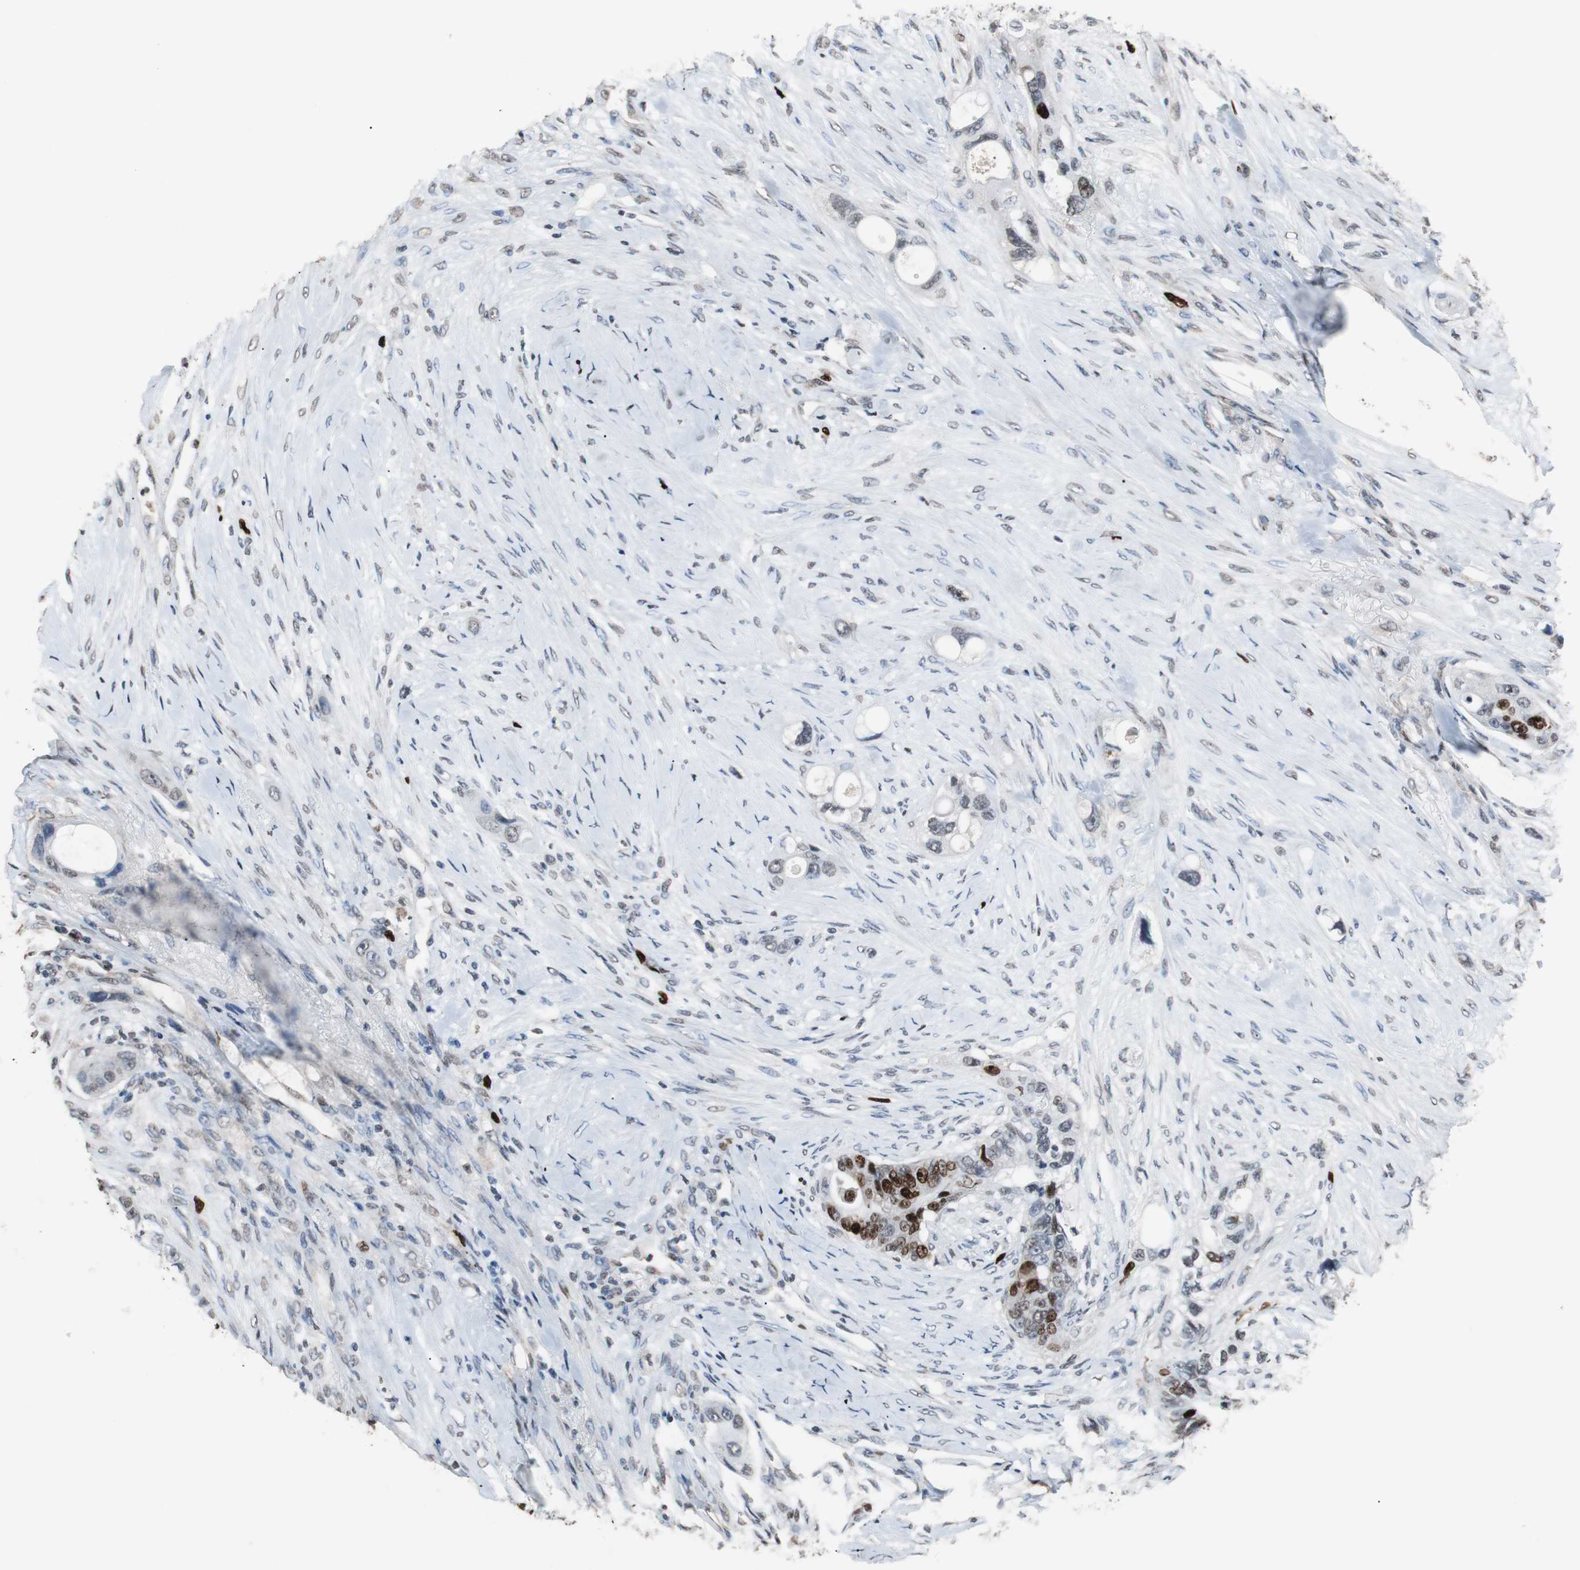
{"staining": {"intensity": "strong", "quantity": "25%-75%", "location": "nuclear"}, "tissue": "colorectal cancer", "cell_type": "Tumor cells", "image_type": "cancer", "snomed": [{"axis": "morphology", "description": "Adenocarcinoma, NOS"}, {"axis": "topography", "description": "Colon"}], "caption": "Colorectal cancer was stained to show a protein in brown. There is high levels of strong nuclear staining in about 25%-75% of tumor cells.", "gene": "TOP2A", "patient": {"sex": "female", "age": 57}}